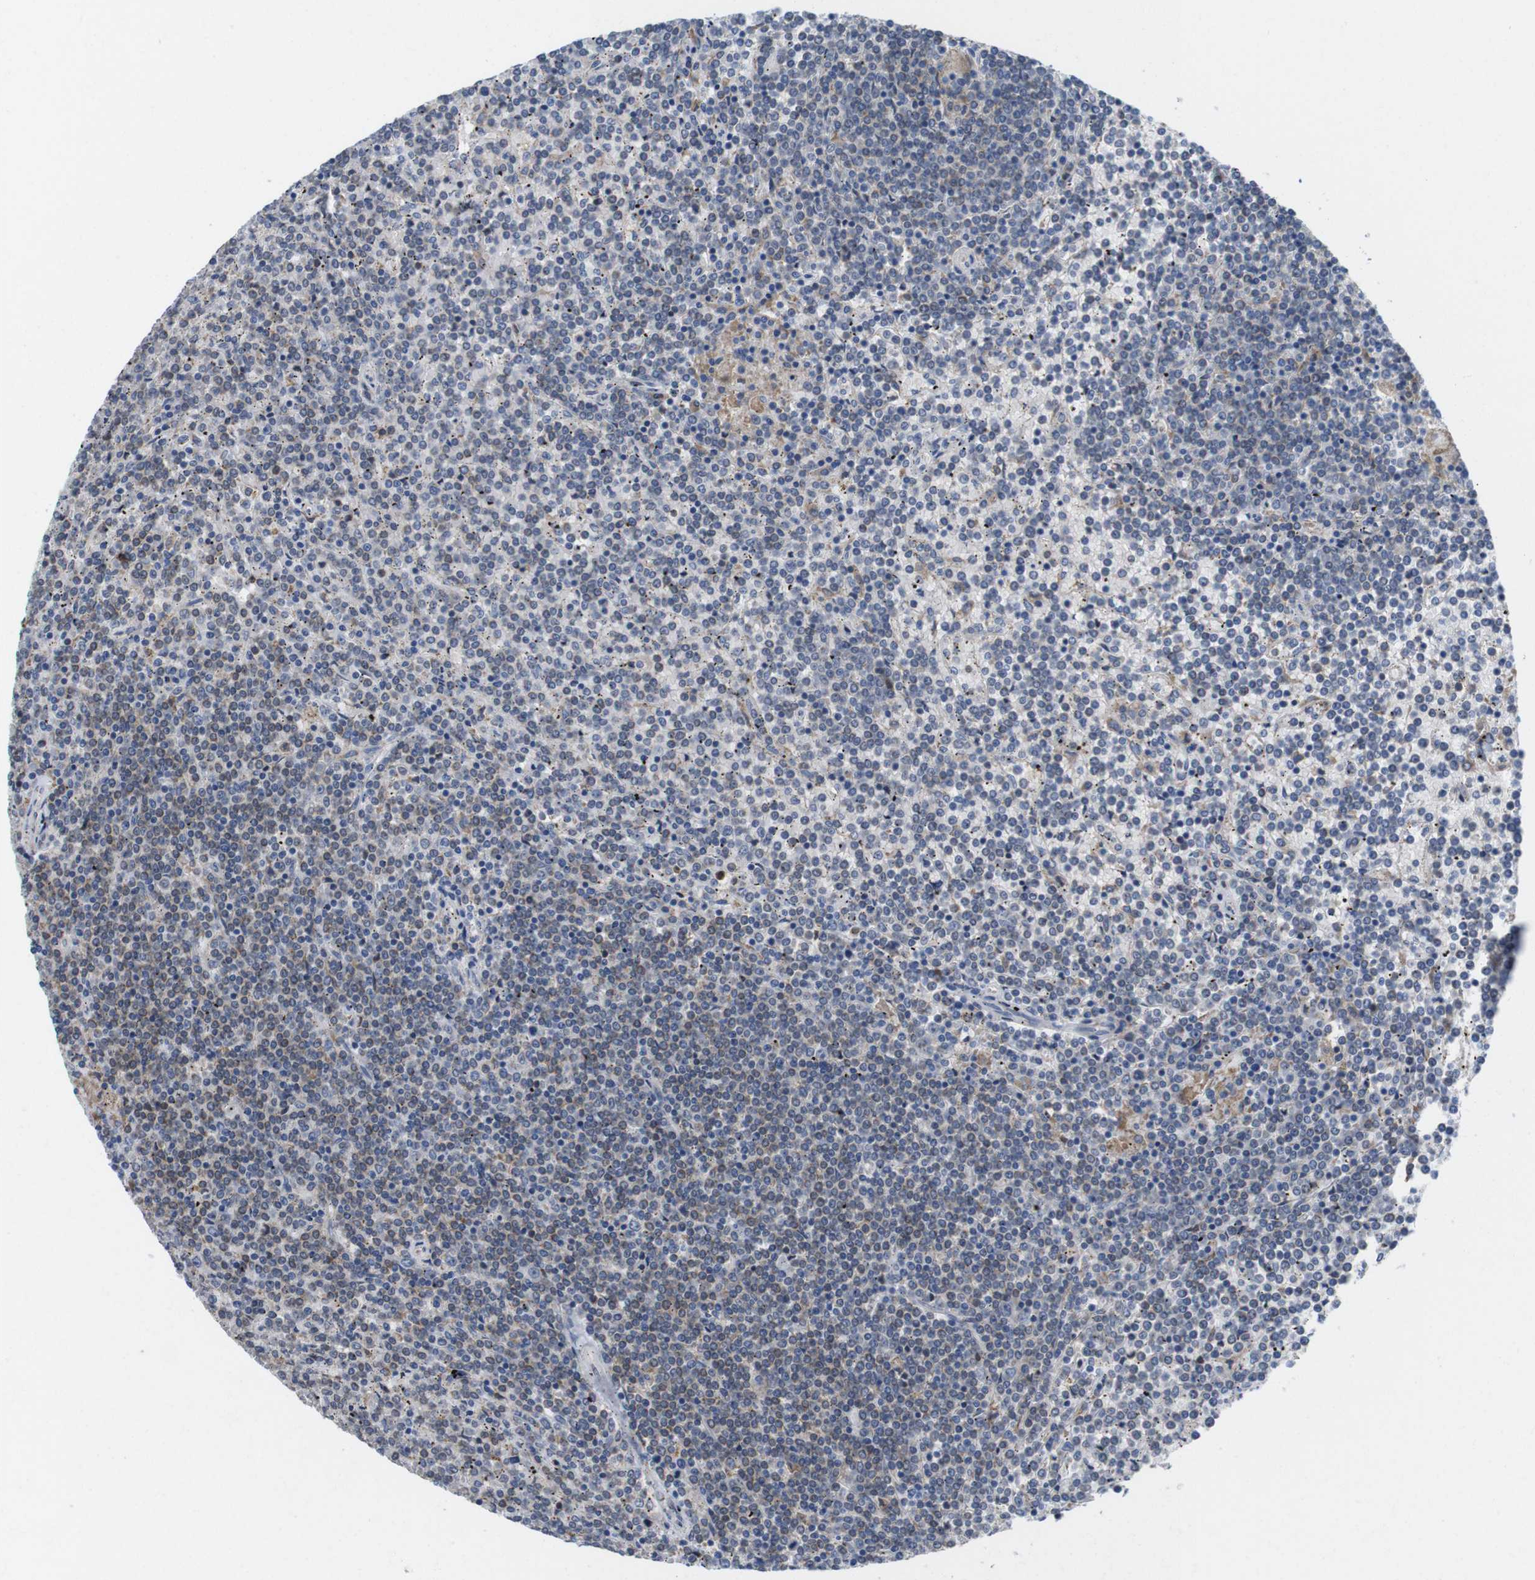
{"staining": {"intensity": "moderate", "quantity": "25%-75%", "location": "cytoplasmic/membranous,nuclear"}, "tissue": "lymphoma", "cell_type": "Tumor cells", "image_type": "cancer", "snomed": [{"axis": "morphology", "description": "Malignant lymphoma, non-Hodgkin's type, Low grade"}, {"axis": "topography", "description": "Spleen"}], "caption": "Immunohistochemical staining of human malignant lymphoma, non-Hodgkin's type (low-grade) demonstrates moderate cytoplasmic/membranous and nuclear protein expression in about 25%-75% of tumor cells.", "gene": "PNMA8A", "patient": {"sex": "female", "age": 19}}